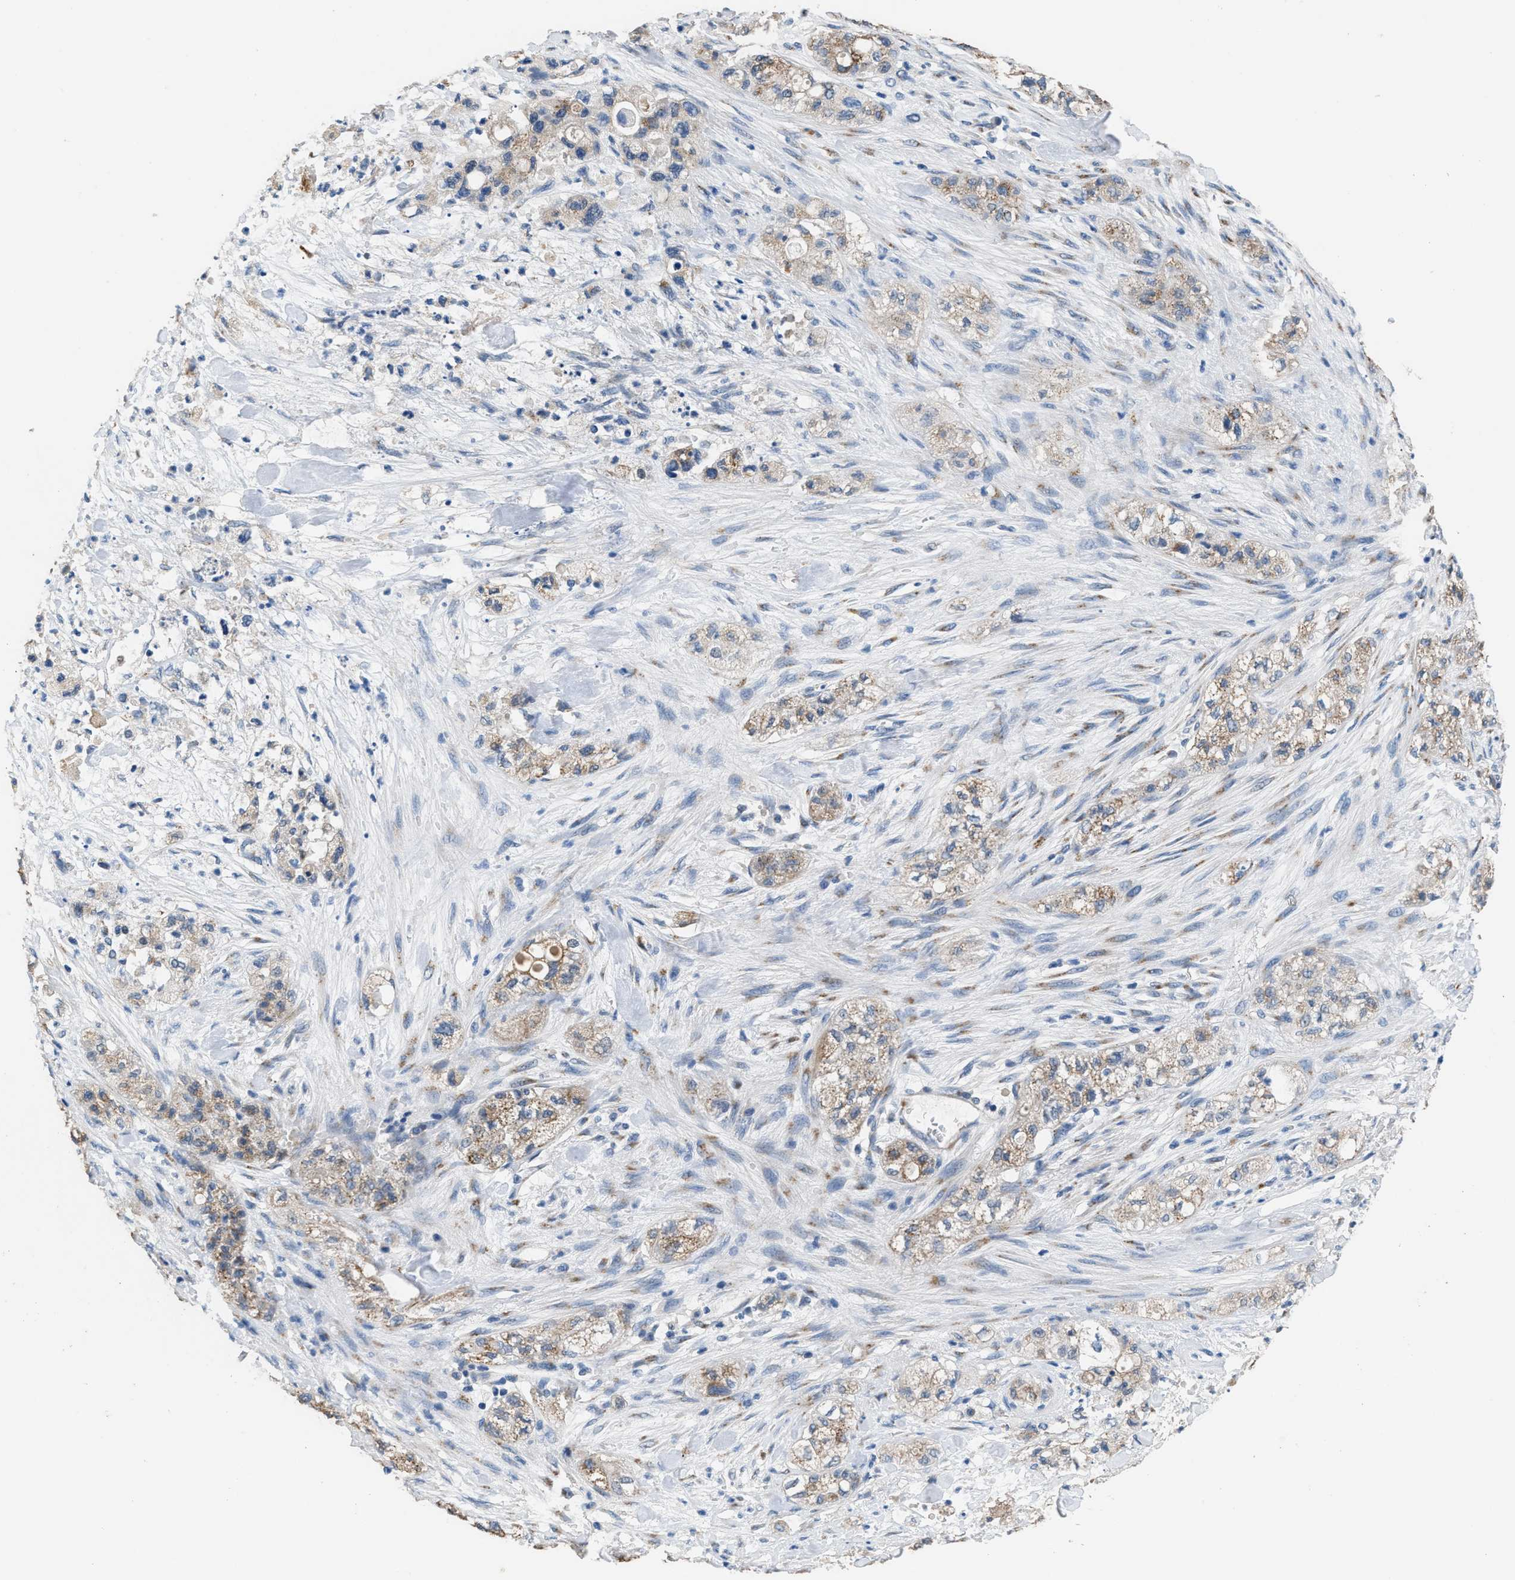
{"staining": {"intensity": "moderate", "quantity": ">75%", "location": "cytoplasmic/membranous"}, "tissue": "pancreatic cancer", "cell_type": "Tumor cells", "image_type": "cancer", "snomed": [{"axis": "morphology", "description": "Adenocarcinoma, NOS"}, {"axis": "topography", "description": "Pancreas"}], "caption": "A photomicrograph showing moderate cytoplasmic/membranous staining in approximately >75% of tumor cells in adenocarcinoma (pancreatic), as visualized by brown immunohistochemical staining.", "gene": "GOLM1", "patient": {"sex": "female", "age": 78}}